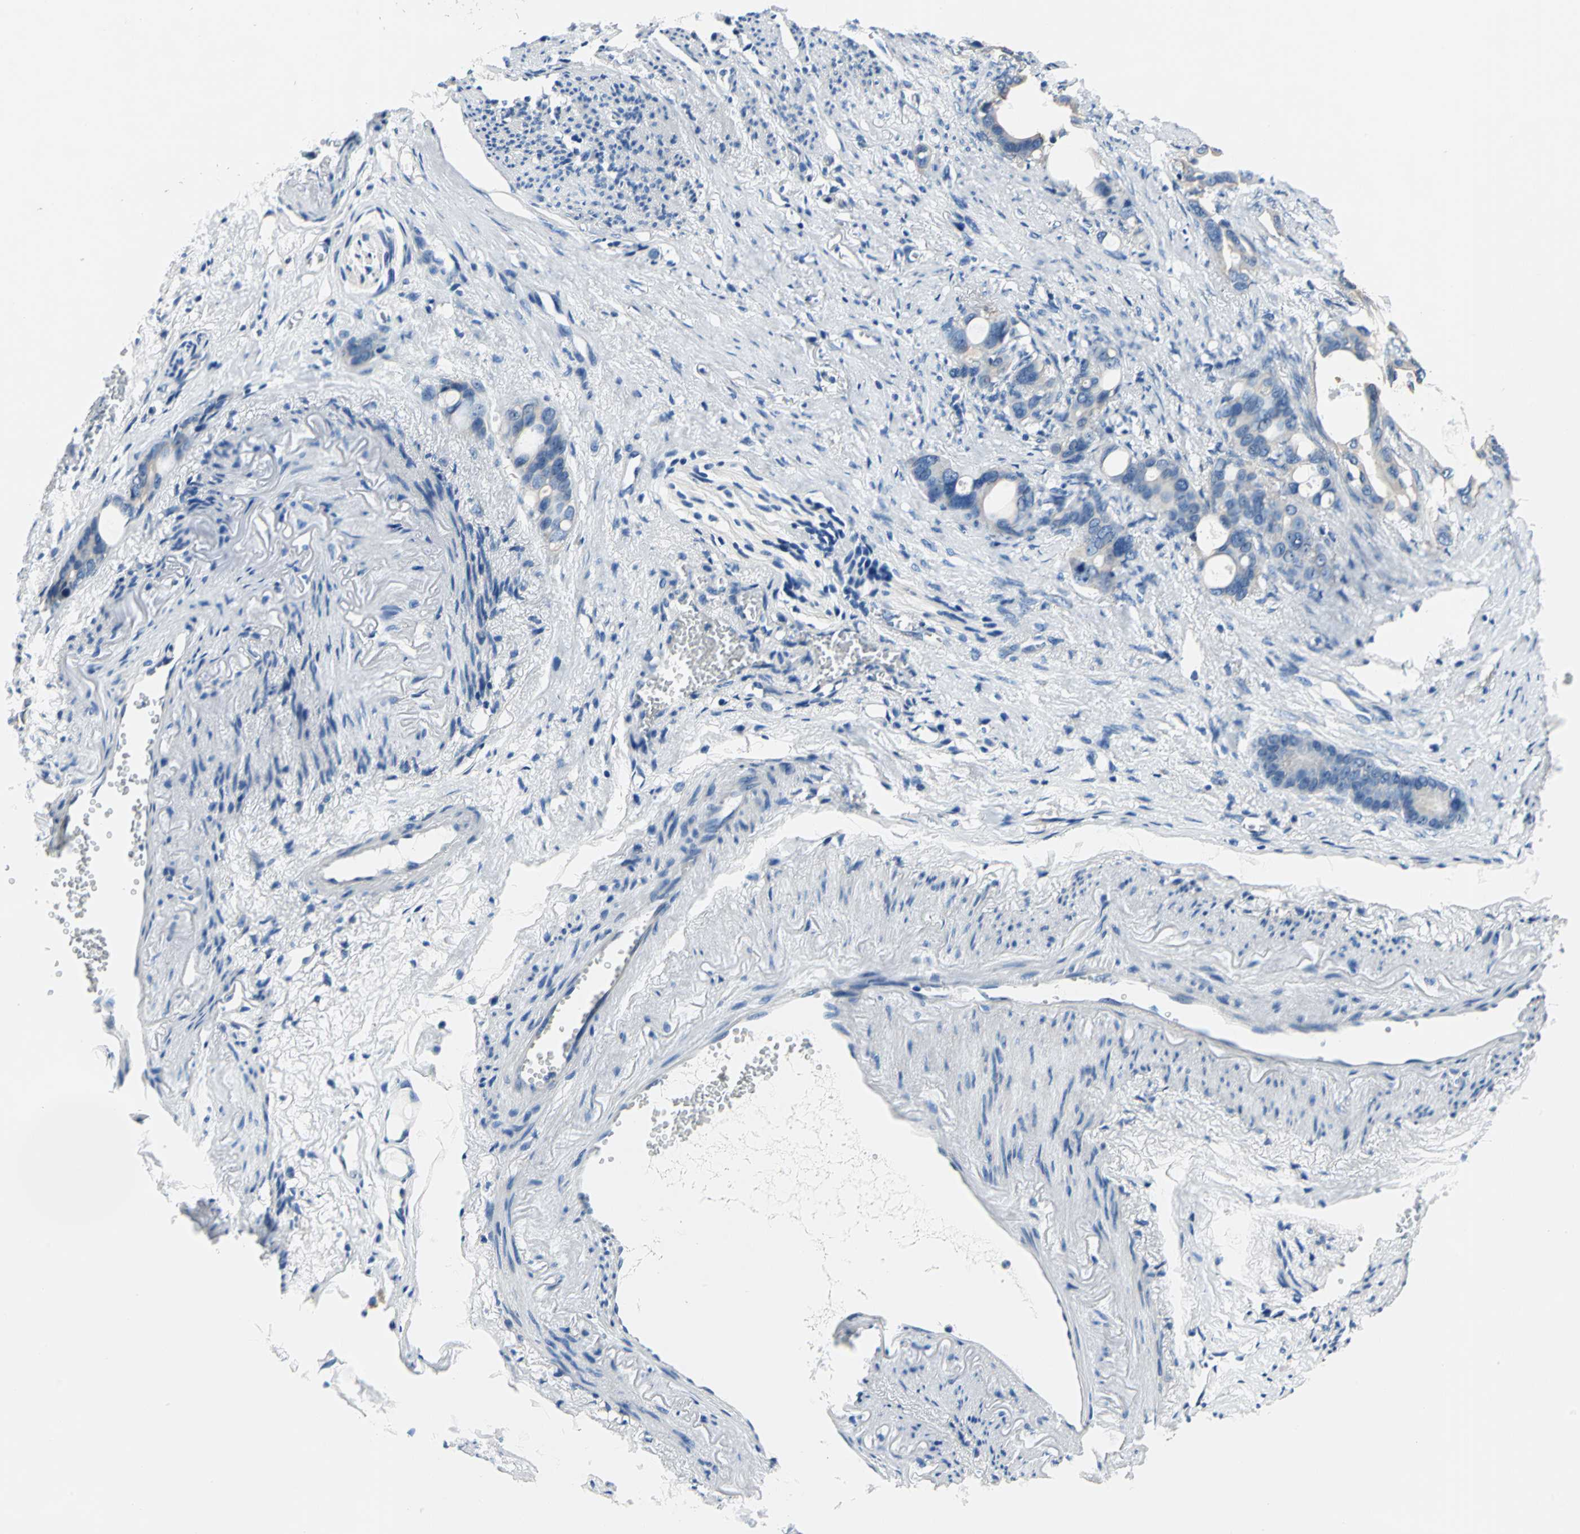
{"staining": {"intensity": "weak", "quantity": "<25%", "location": "cytoplasmic/membranous"}, "tissue": "stomach cancer", "cell_type": "Tumor cells", "image_type": "cancer", "snomed": [{"axis": "morphology", "description": "Adenocarcinoma, NOS"}, {"axis": "topography", "description": "Stomach"}], "caption": "The micrograph demonstrates no staining of tumor cells in stomach adenocarcinoma.", "gene": "RASD2", "patient": {"sex": "female", "age": 75}}